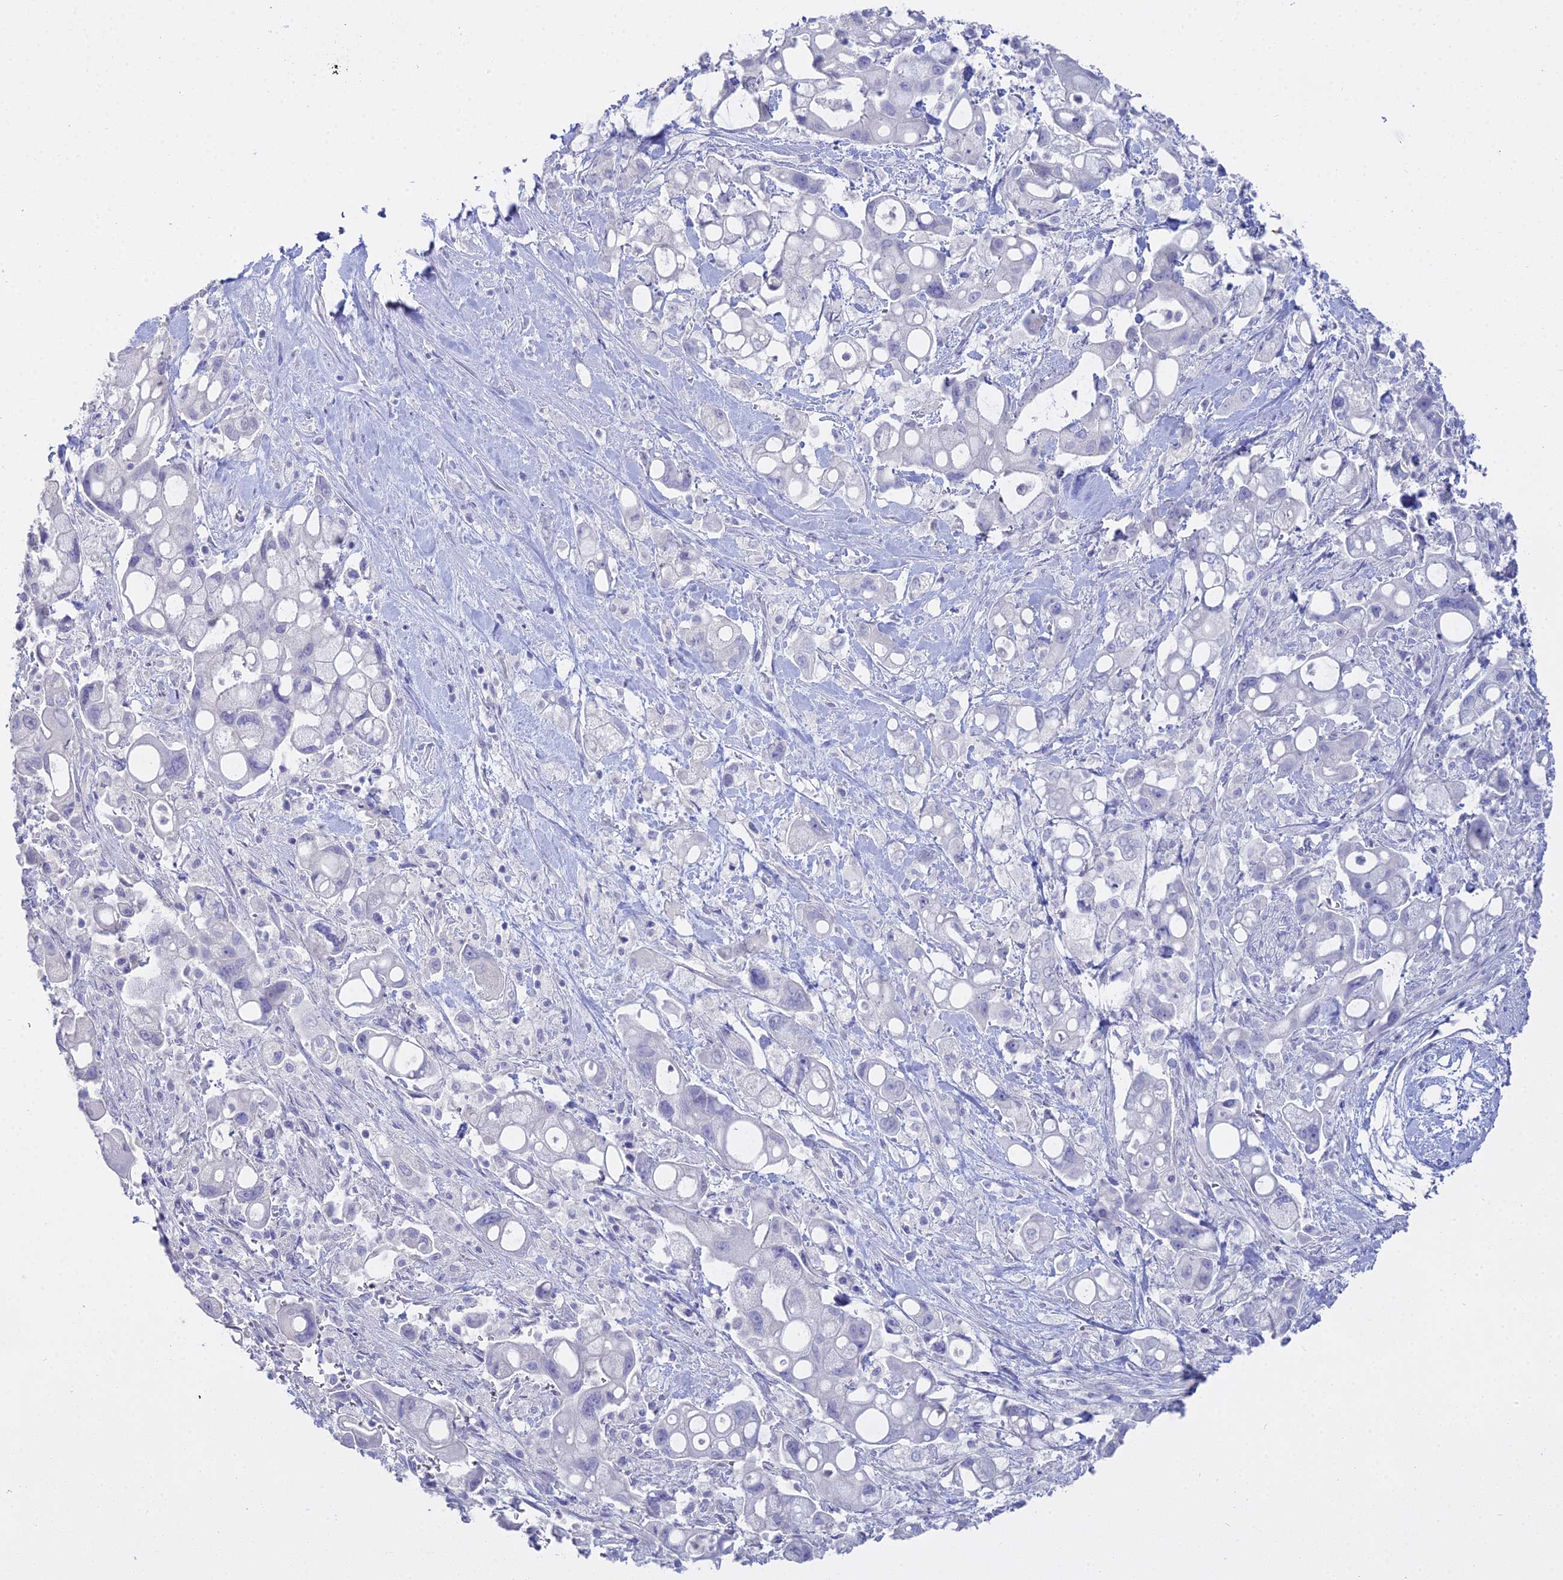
{"staining": {"intensity": "negative", "quantity": "none", "location": "none"}, "tissue": "pancreatic cancer", "cell_type": "Tumor cells", "image_type": "cancer", "snomed": [{"axis": "morphology", "description": "Adenocarcinoma, NOS"}, {"axis": "topography", "description": "Pancreas"}], "caption": "The image displays no significant expression in tumor cells of pancreatic adenocarcinoma.", "gene": "S100A7", "patient": {"sex": "male", "age": 68}}